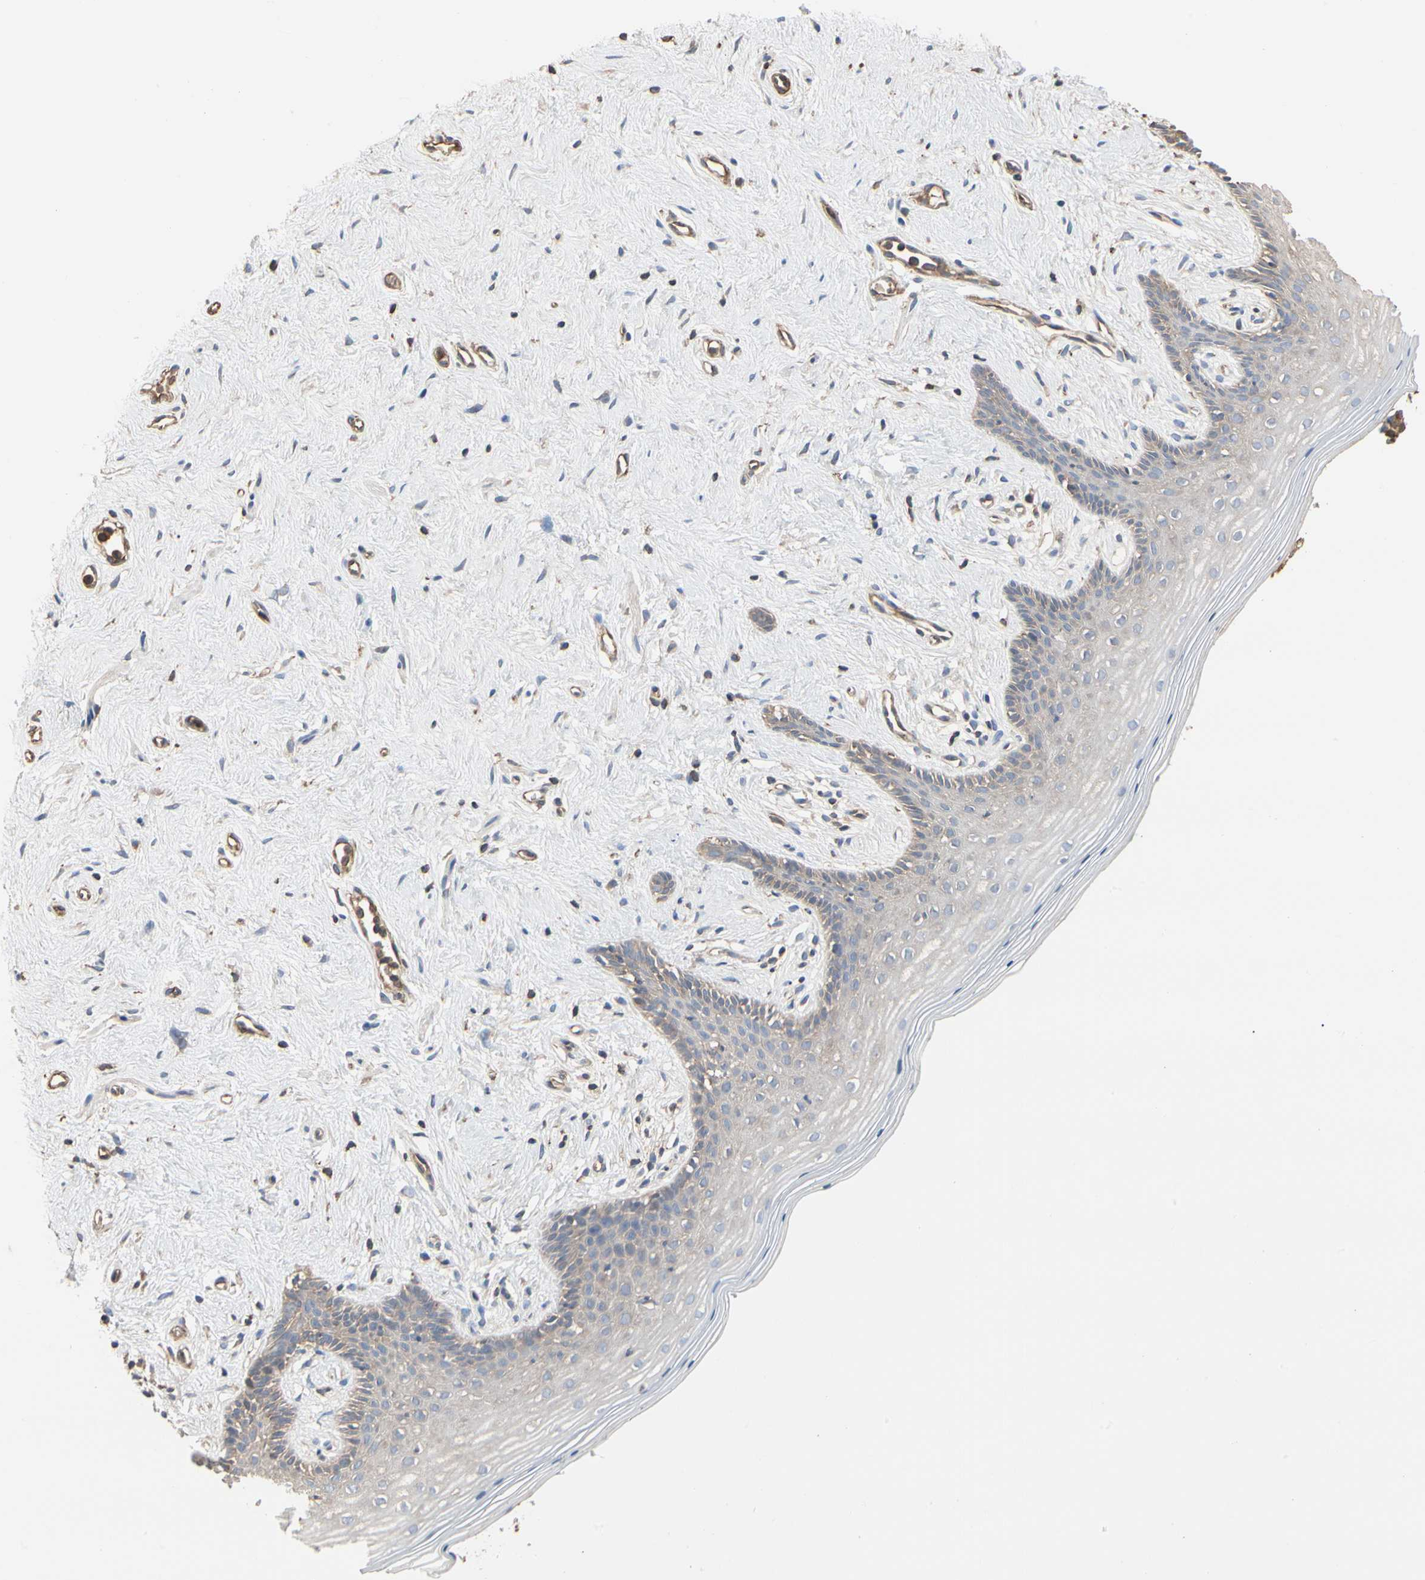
{"staining": {"intensity": "weak", "quantity": "<25%", "location": "cytoplasmic/membranous"}, "tissue": "vagina", "cell_type": "Squamous epithelial cells", "image_type": "normal", "snomed": [{"axis": "morphology", "description": "Normal tissue, NOS"}, {"axis": "topography", "description": "Vagina"}], "caption": "High power microscopy photomicrograph of an immunohistochemistry (IHC) photomicrograph of unremarkable vagina, revealing no significant positivity in squamous epithelial cells. (Immunohistochemistry, brightfield microscopy, high magnification).", "gene": "PDZK1", "patient": {"sex": "female", "age": 44}}